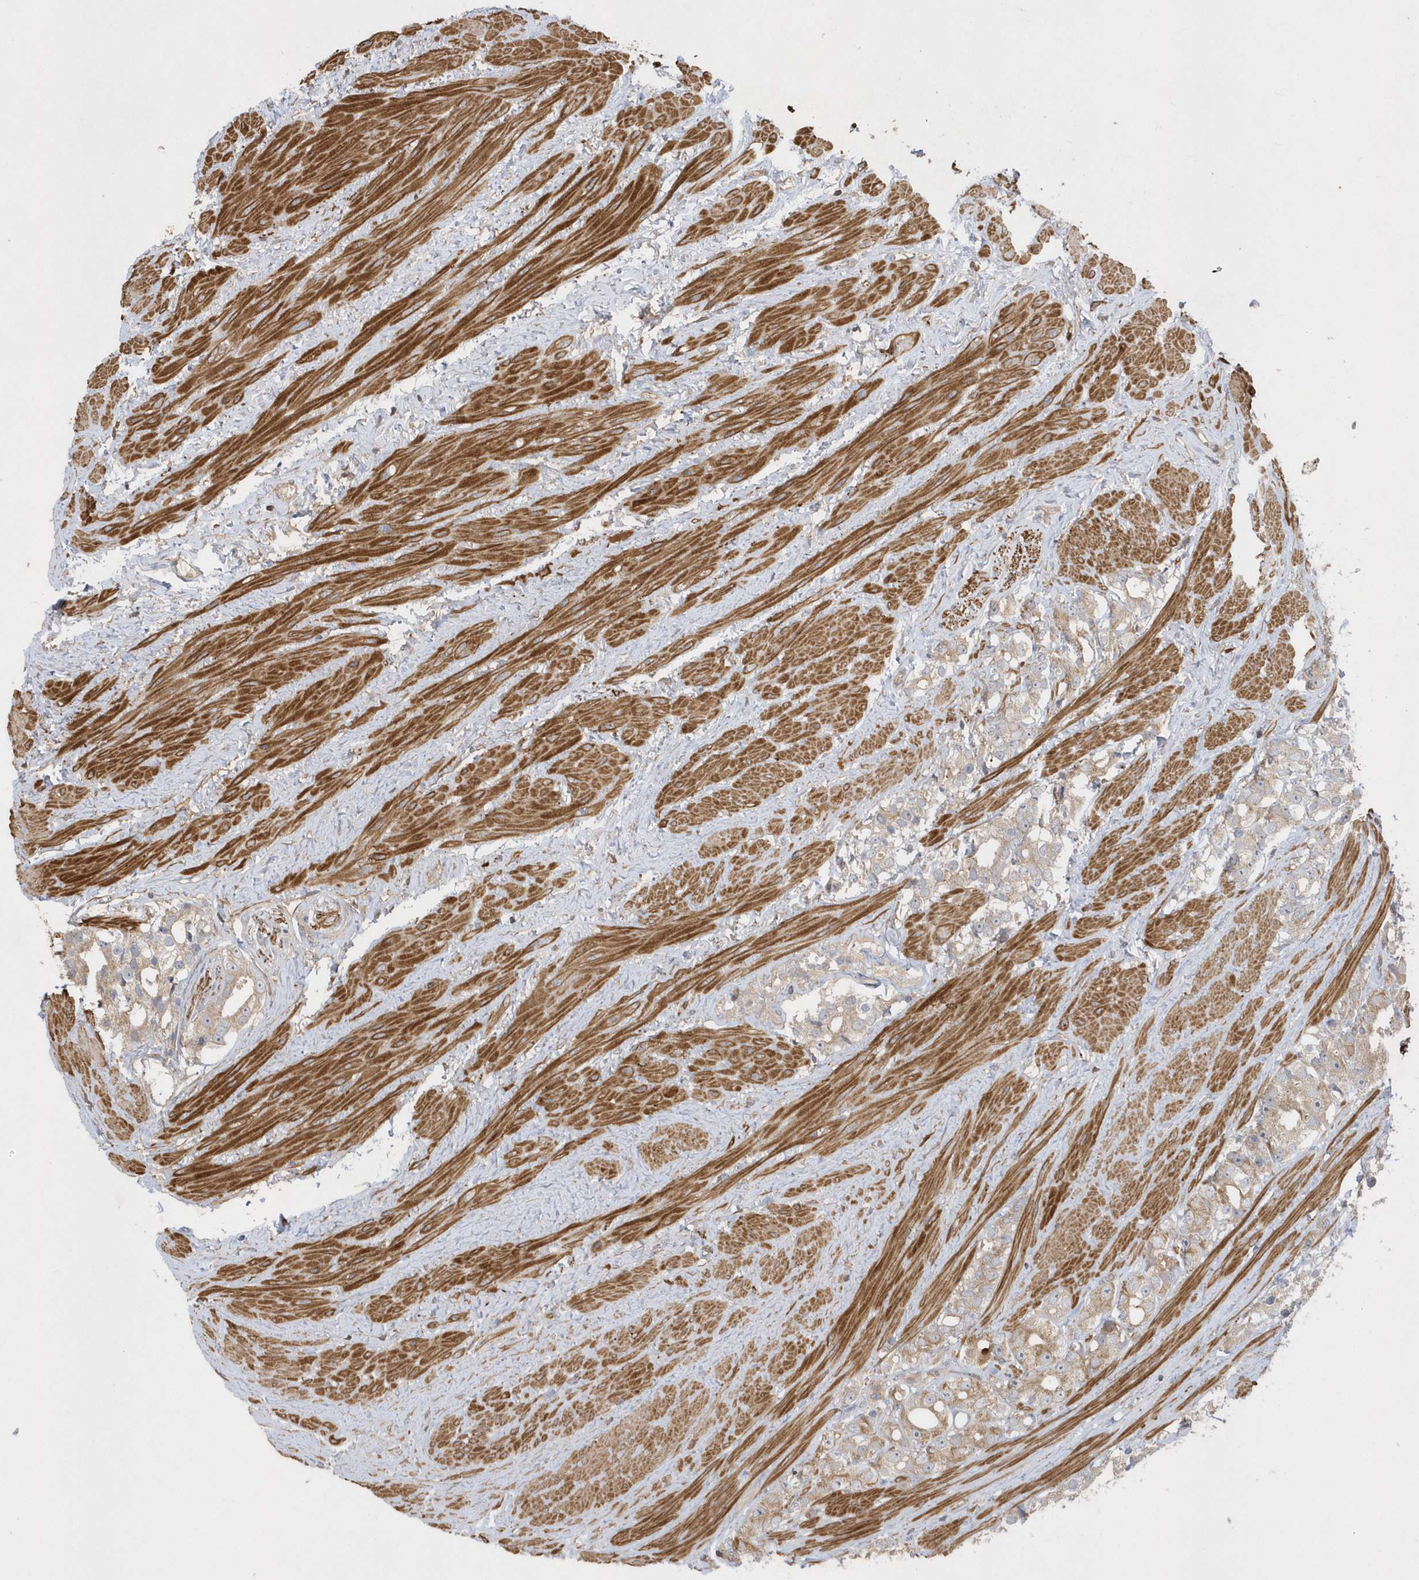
{"staining": {"intensity": "weak", "quantity": ">75%", "location": "cytoplasmic/membranous"}, "tissue": "prostate cancer", "cell_type": "Tumor cells", "image_type": "cancer", "snomed": [{"axis": "morphology", "description": "Adenocarcinoma, NOS"}, {"axis": "topography", "description": "Prostate"}], "caption": "A high-resolution micrograph shows immunohistochemistry staining of prostate cancer, which displays weak cytoplasmic/membranous expression in approximately >75% of tumor cells.", "gene": "SENP8", "patient": {"sex": "male", "age": 79}}